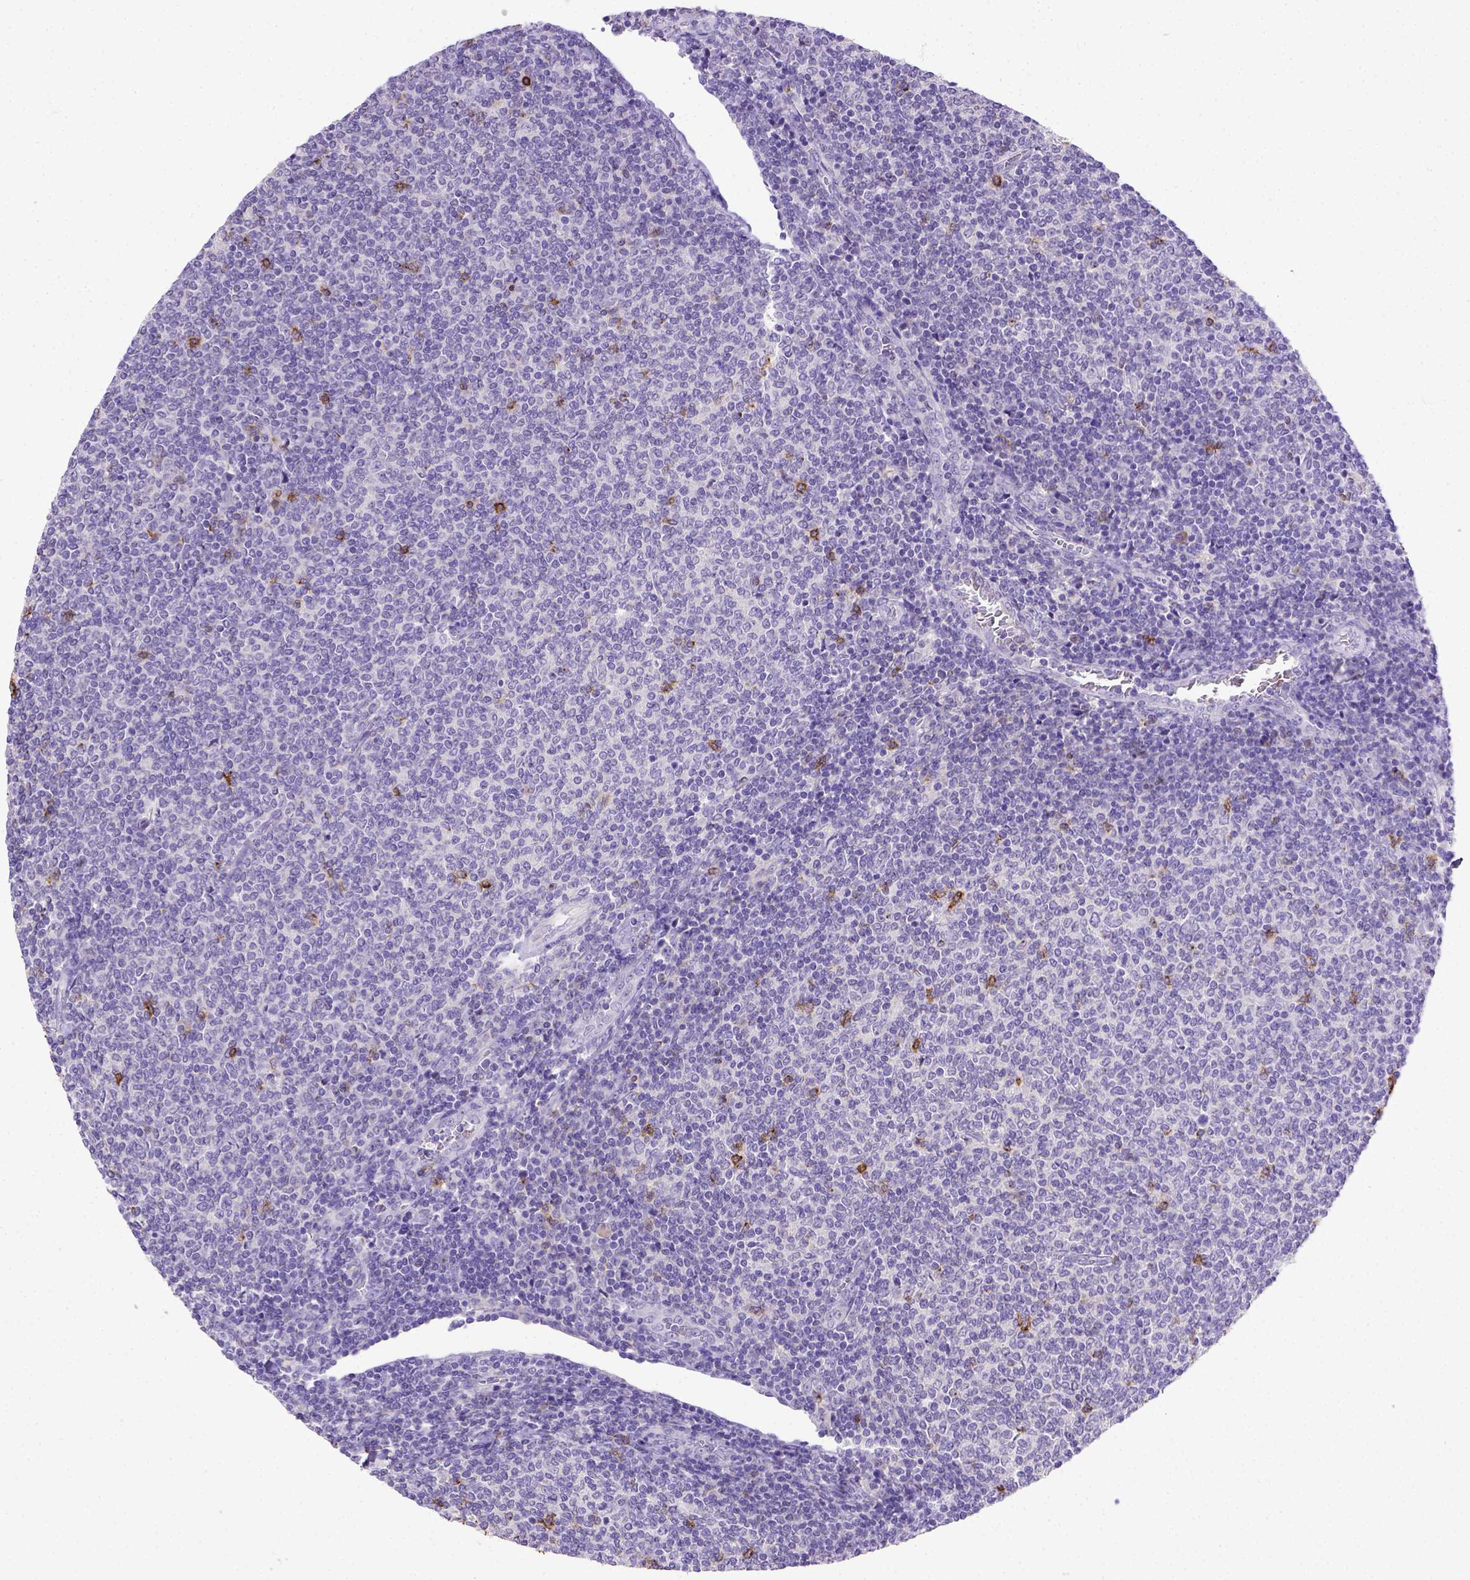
{"staining": {"intensity": "negative", "quantity": "none", "location": "none"}, "tissue": "lymphoma", "cell_type": "Tumor cells", "image_type": "cancer", "snomed": [{"axis": "morphology", "description": "Malignant lymphoma, non-Hodgkin's type, Low grade"}, {"axis": "topography", "description": "Lymph node"}], "caption": "Immunohistochemistry of lymphoma reveals no positivity in tumor cells. The staining is performed using DAB (3,3'-diaminobenzidine) brown chromogen with nuclei counter-stained in using hematoxylin.", "gene": "B3GAT1", "patient": {"sex": "male", "age": 52}}